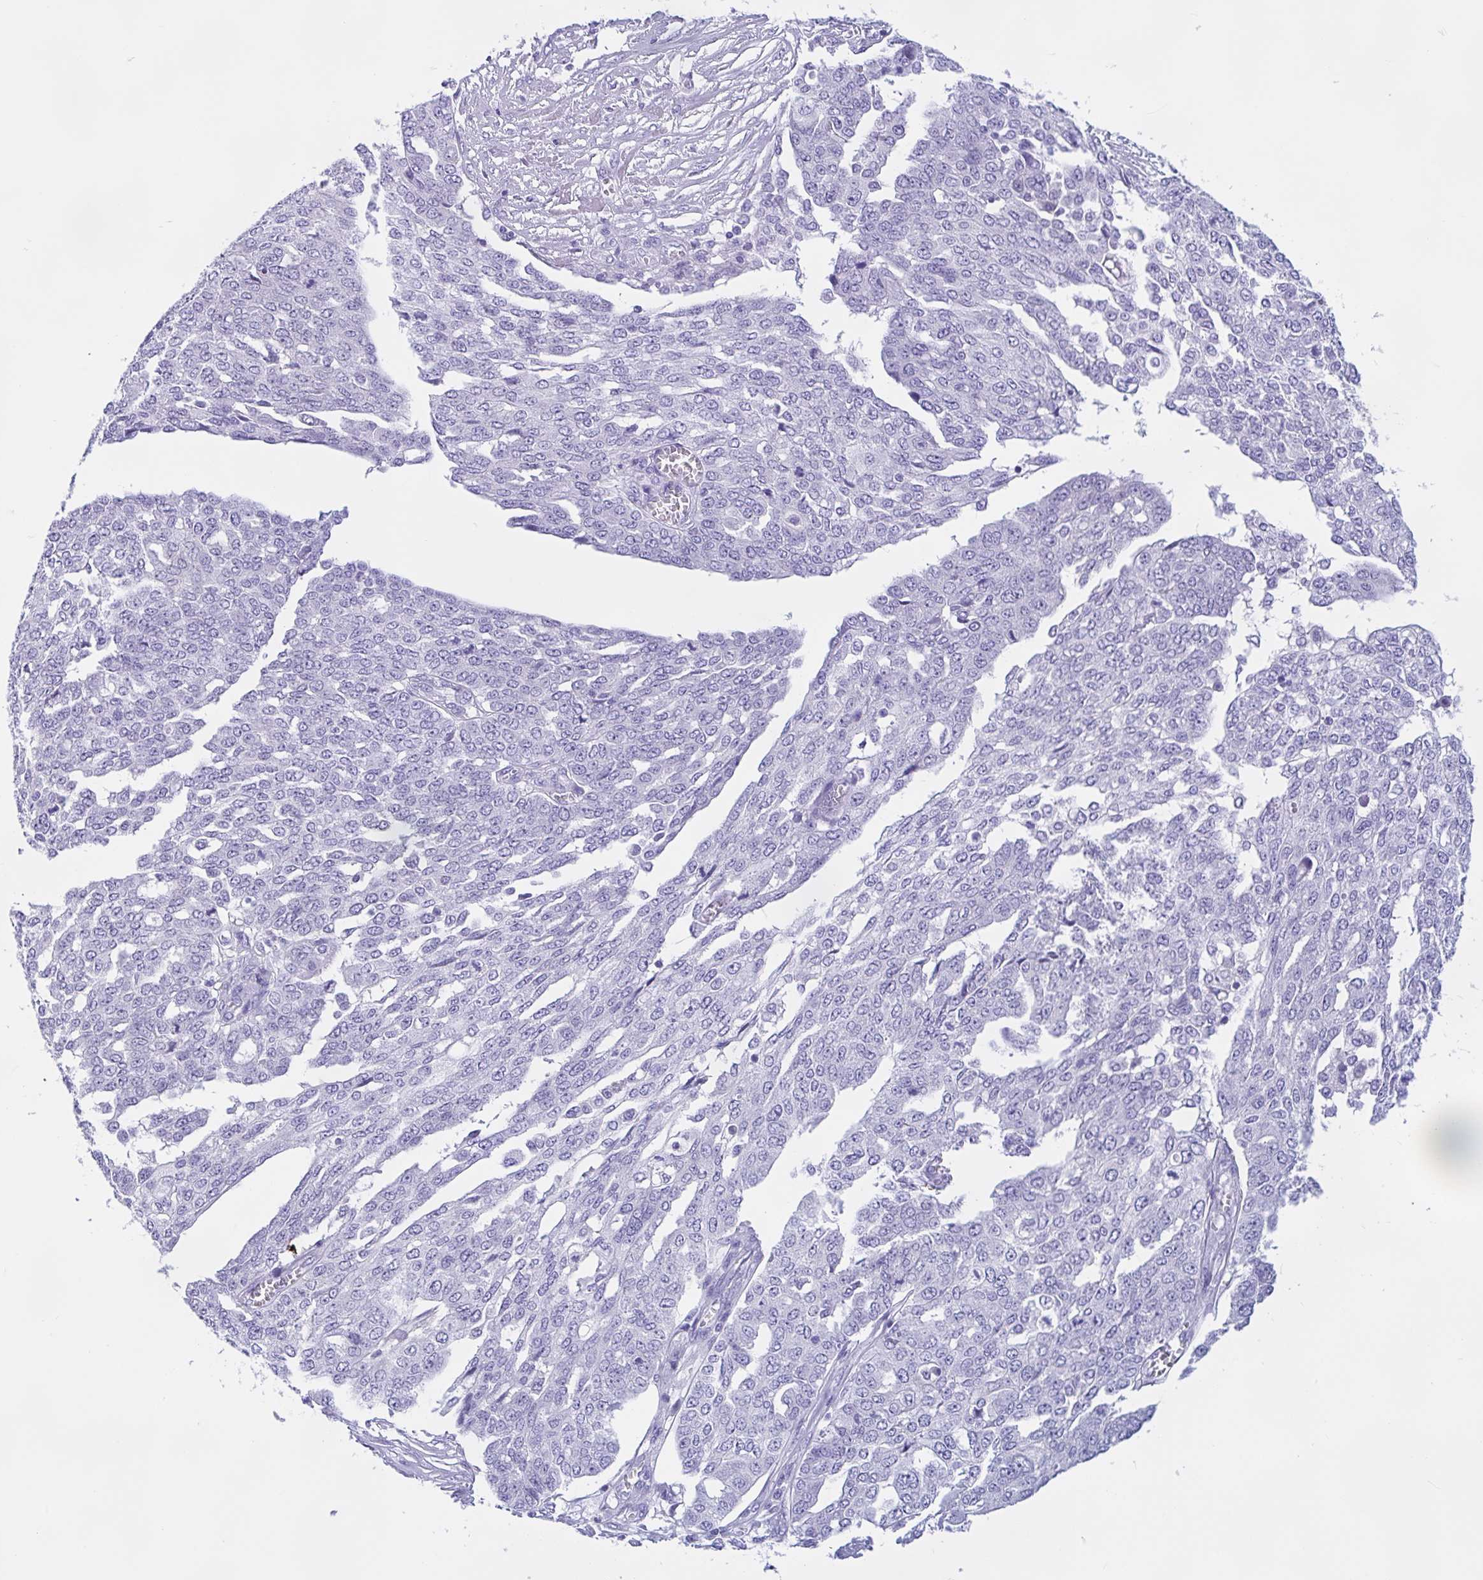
{"staining": {"intensity": "negative", "quantity": "none", "location": "none"}, "tissue": "ovarian cancer", "cell_type": "Tumor cells", "image_type": "cancer", "snomed": [{"axis": "morphology", "description": "Cystadenocarcinoma, serous, NOS"}, {"axis": "topography", "description": "Soft tissue"}, {"axis": "topography", "description": "Ovary"}], "caption": "Immunohistochemistry histopathology image of neoplastic tissue: human ovarian cancer stained with DAB (3,3'-diaminobenzidine) shows no significant protein expression in tumor cells.", "gene": "ZNF319", "patient": {"sex": "female", "age": 57}}